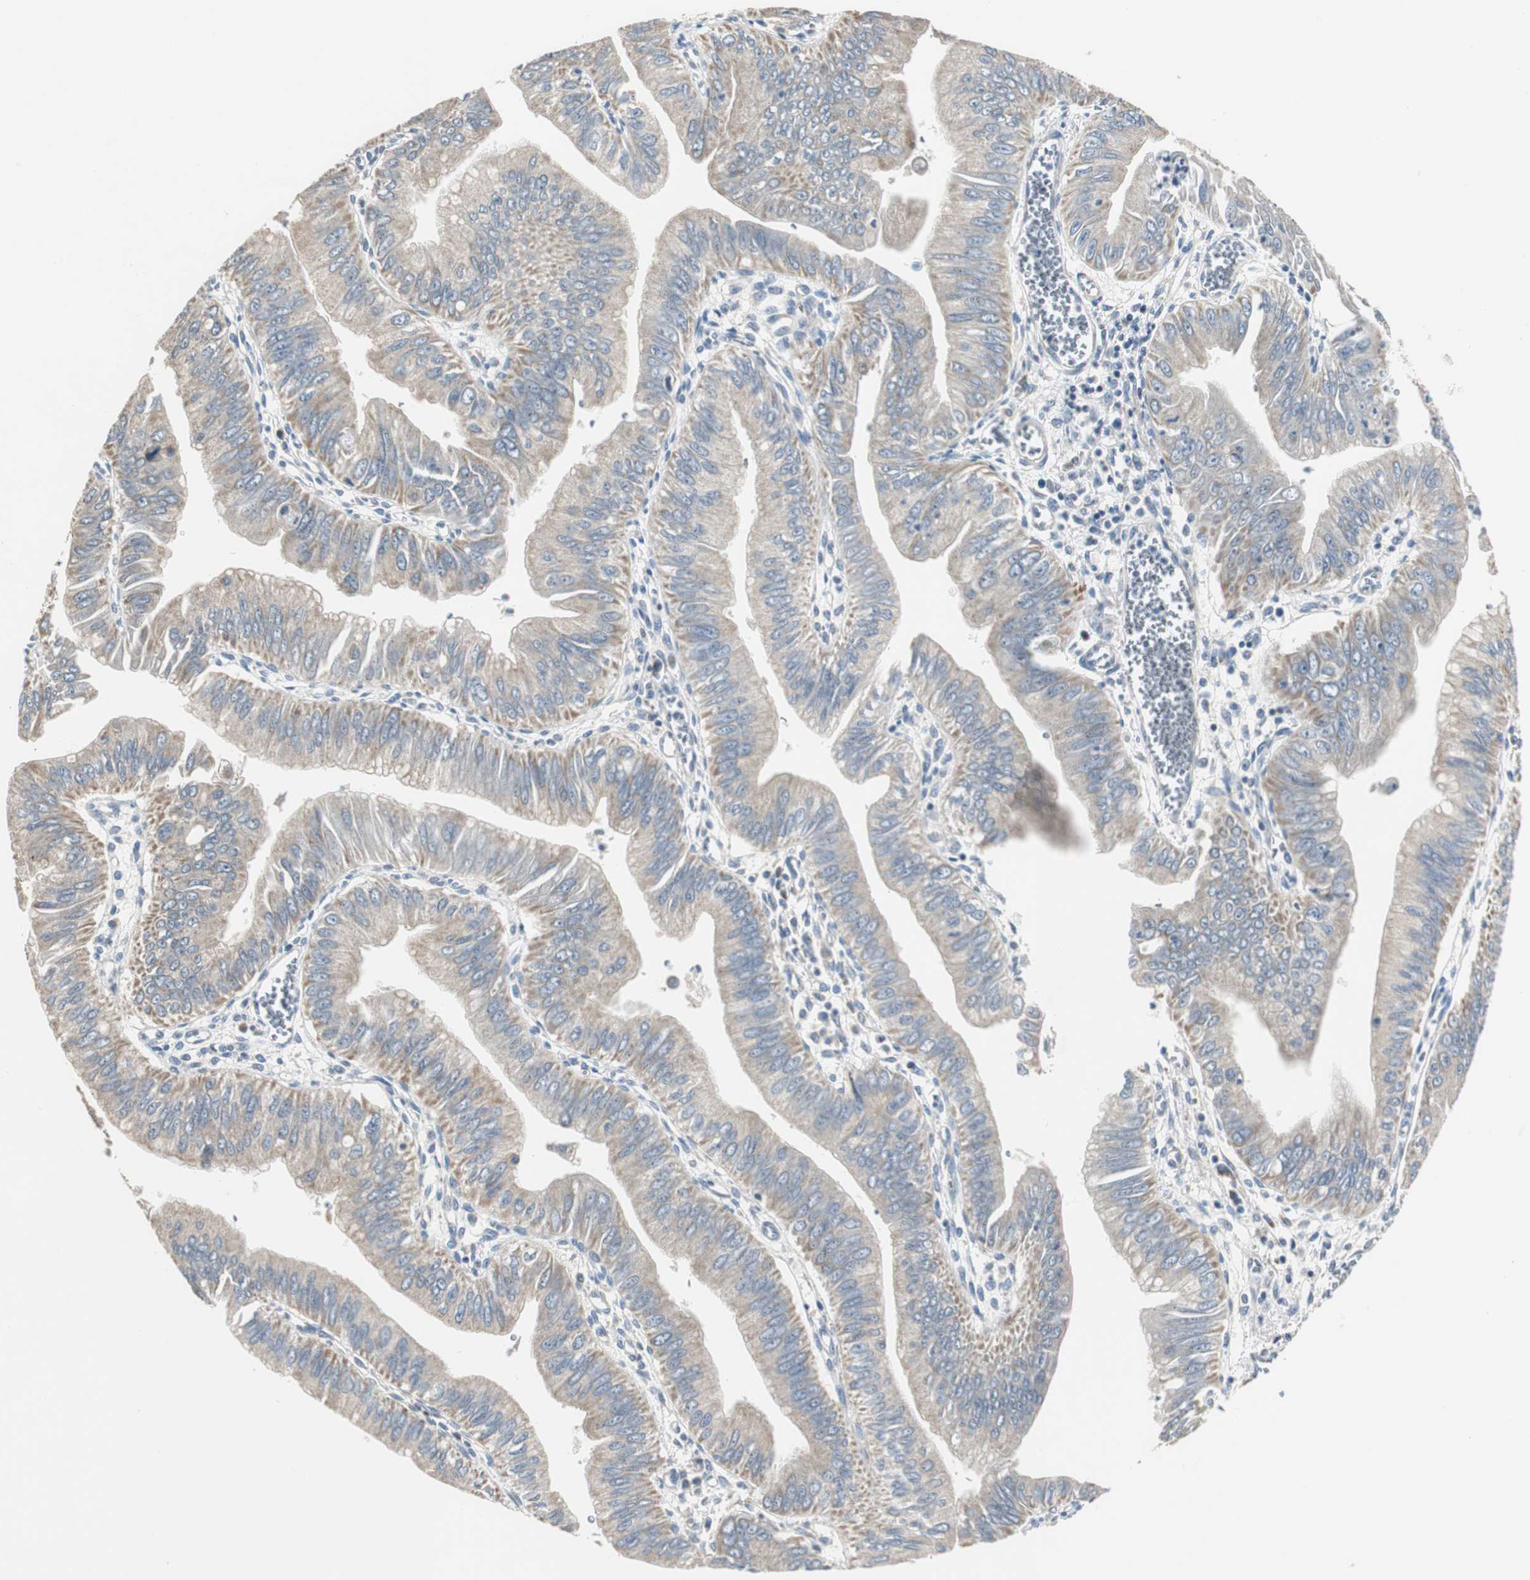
{"staining": {"intensity": "weak", "quantity": ">75%", "location": "cytoplasmic/membranous"}, "tissue": "pancreatic cancer", "cell_type": "Tumor cells", "image_type": "cancer", "snomed": [{"axis": "morphology", "description": "Normal tissue, NOS"}, {"axis": "topography", "description": "Lymph node"}], "caption": "Protein expression analysis of pancreatic cancer demonstrates weak cytoplasmic/membranous positivity in approximately >75% of tumor cells.", "gene": "MYT1", "patient": {"sex": "male", "age": 50}}